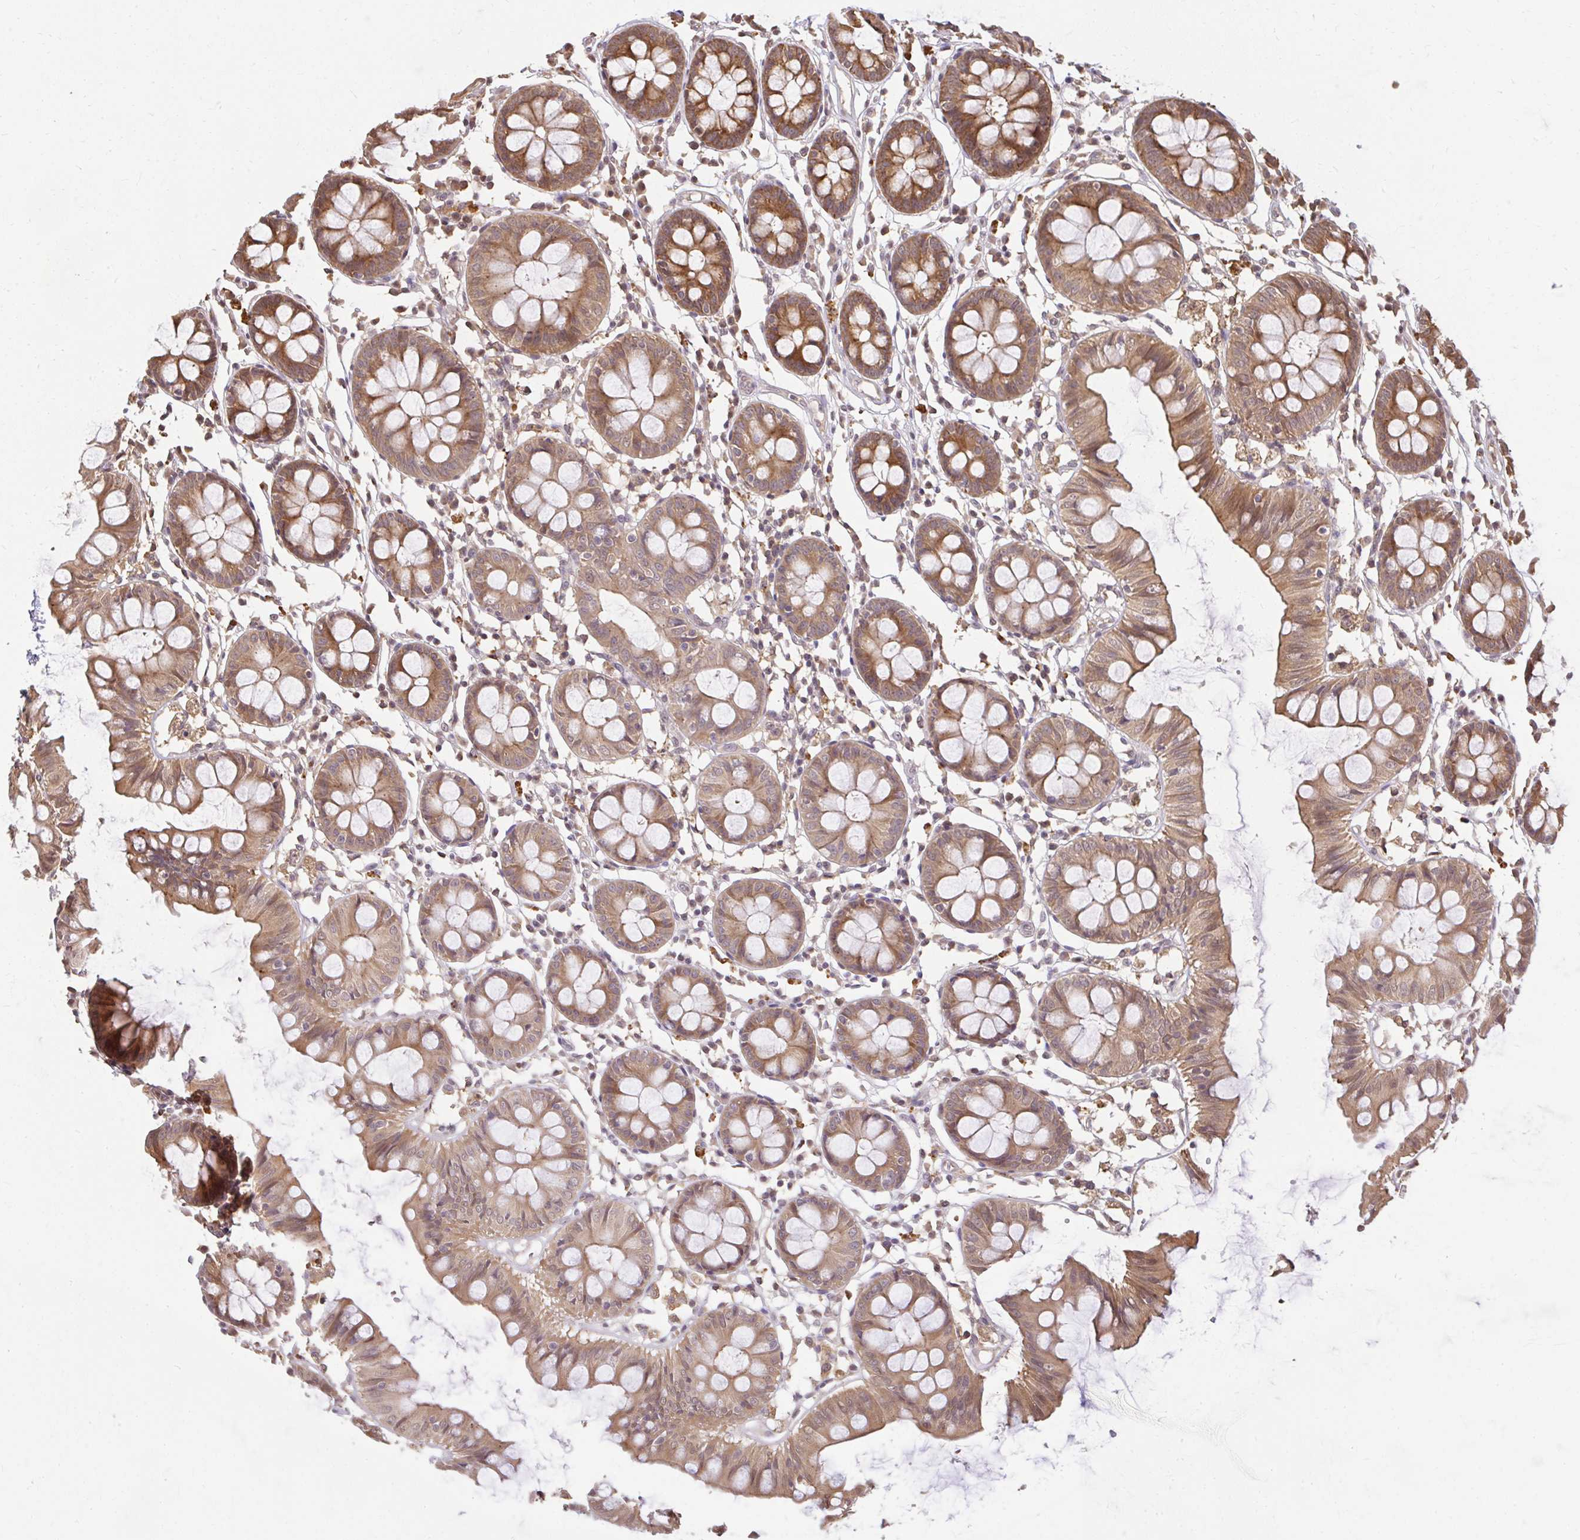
{"staining": {"intensity": "weak", "quantity": "25%-75%", "location": "cytoplasmic/membranous"}, "tissue": "colon", "cell_type": "Endothelial cells", "image_type": "normal", "snomed": [{"axis": "morphology", "description": "Normal tissue, NOS"}, {"axis": "topography", "description": "Colon"}], "caption": "A low amount of weak cytoplasmic/membranous expression is seen in approximately 25%-75% of endothelial cells in benign colon. The staining was performed using DAB to visualize the protein expression in brown, while the nuclei were stained in blue with hematoxylin (Magnification: 20x).", "gene": "LARS2", "patient": {"sex": "female", "age": 84}}